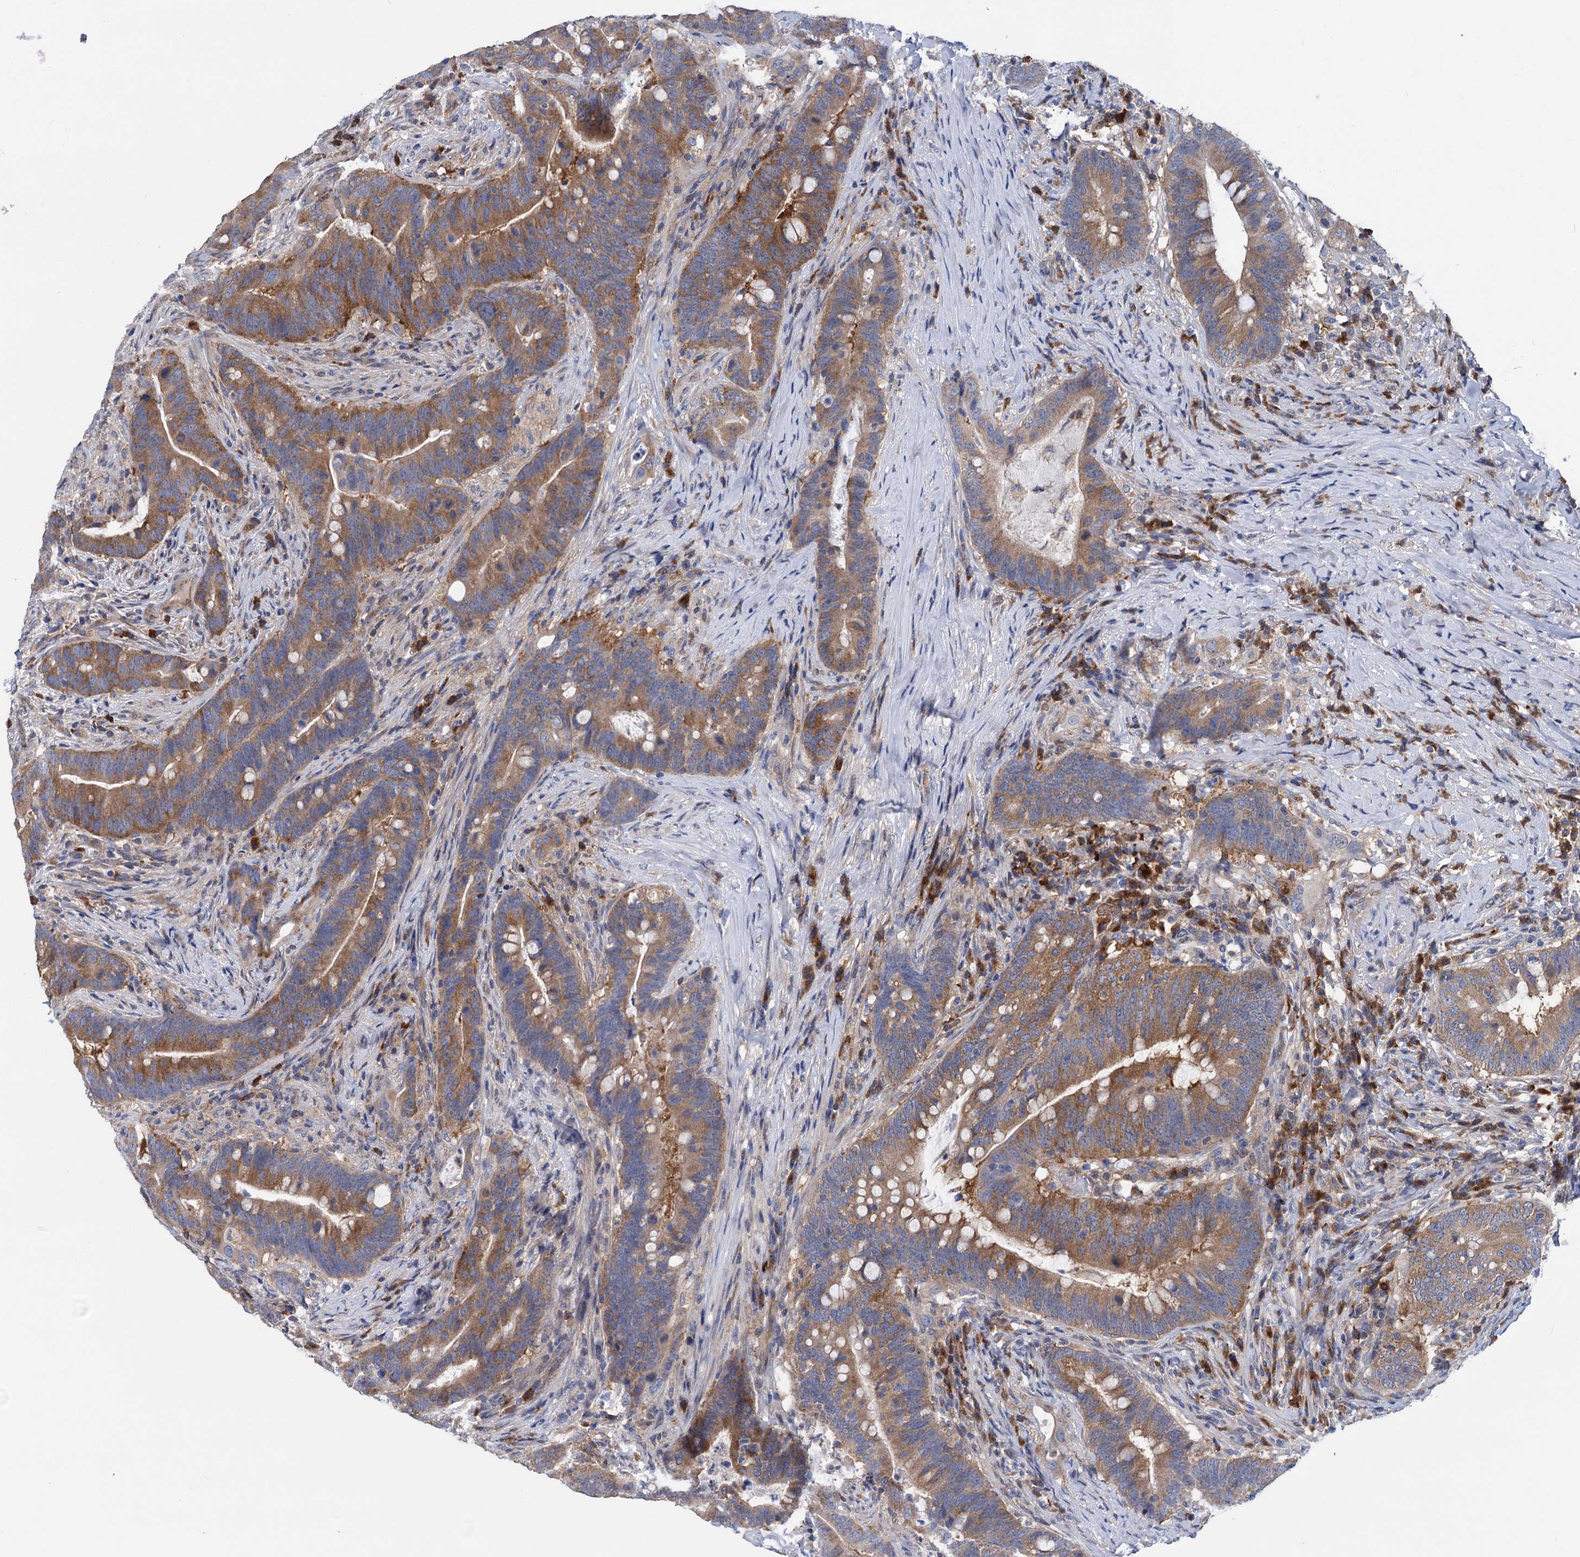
{"staining": {"intensity": "moderate", "quantity": ">75%", "location": "cytoplasmic/membranous"}, "tissue": "colorectal cancer", "cell_type": "Tumor cells", "image_type": "cancer", "snomed": [{"axis": "morphology", "description": "Adenocarcinoma, NOS"}, {"axis": "topography", "description": "Colon"}], "caption": "The immunohistochemical stain shows moderate cytoplasmic/membranous staining in tumor cells of colorectal cancer tissue. The protein is shown in brown color, while the nuclei are stained blue.", "gene": "ZNRD2", "patient": {"sex": "female", "age": 66}}